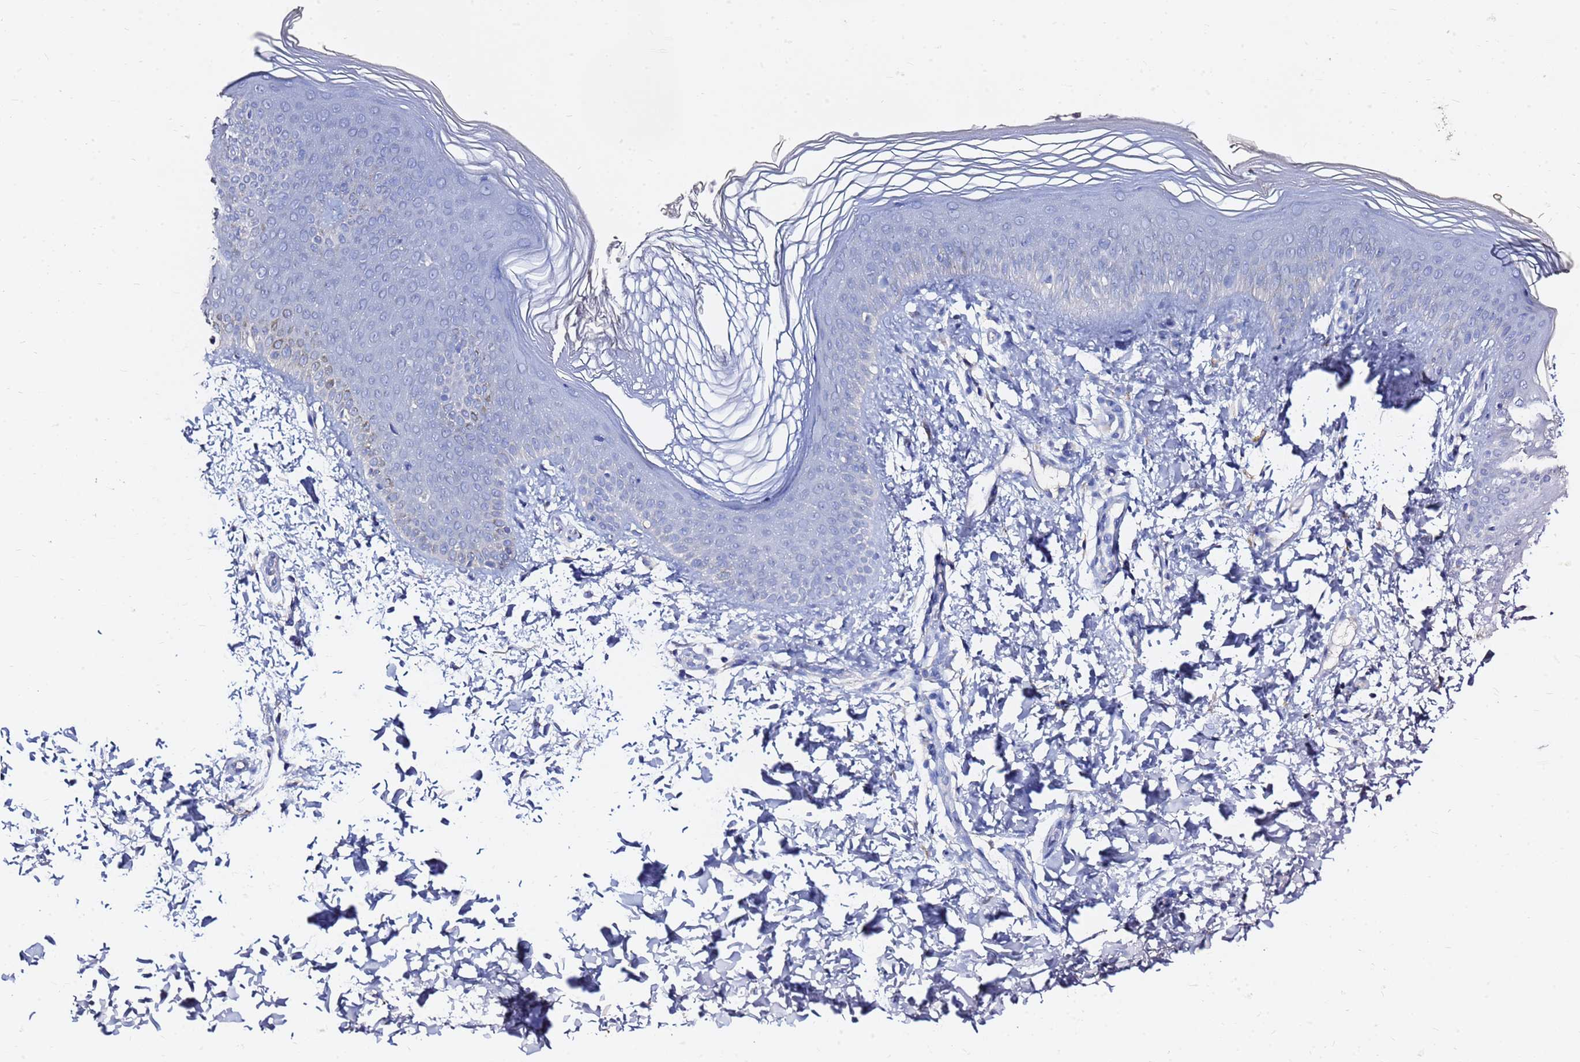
{"staining": {"intensity": "negative", "quantity": "none", "location": "none"}, "tissue": "skin", "cell_type": "Epidermal cells", "image_type": "normal", "snomed": [{"axis": "morphology", "description": "Normal tissue, NOS"}, {"axis": "morphology", "description": "Inflammation, NOS"}, {"axis": "topography", "description": "Soft tissue"}, {"axis": "topography", "description": "Anal"}], "caption": "A micrograph of human skin is negative for staining in epidermal cells. (Immunohistochemistry (ihc), brightfield microscopy, high magnification).", "gene": "FAM183A", "patient": {"sex": "female", "age": 15}}